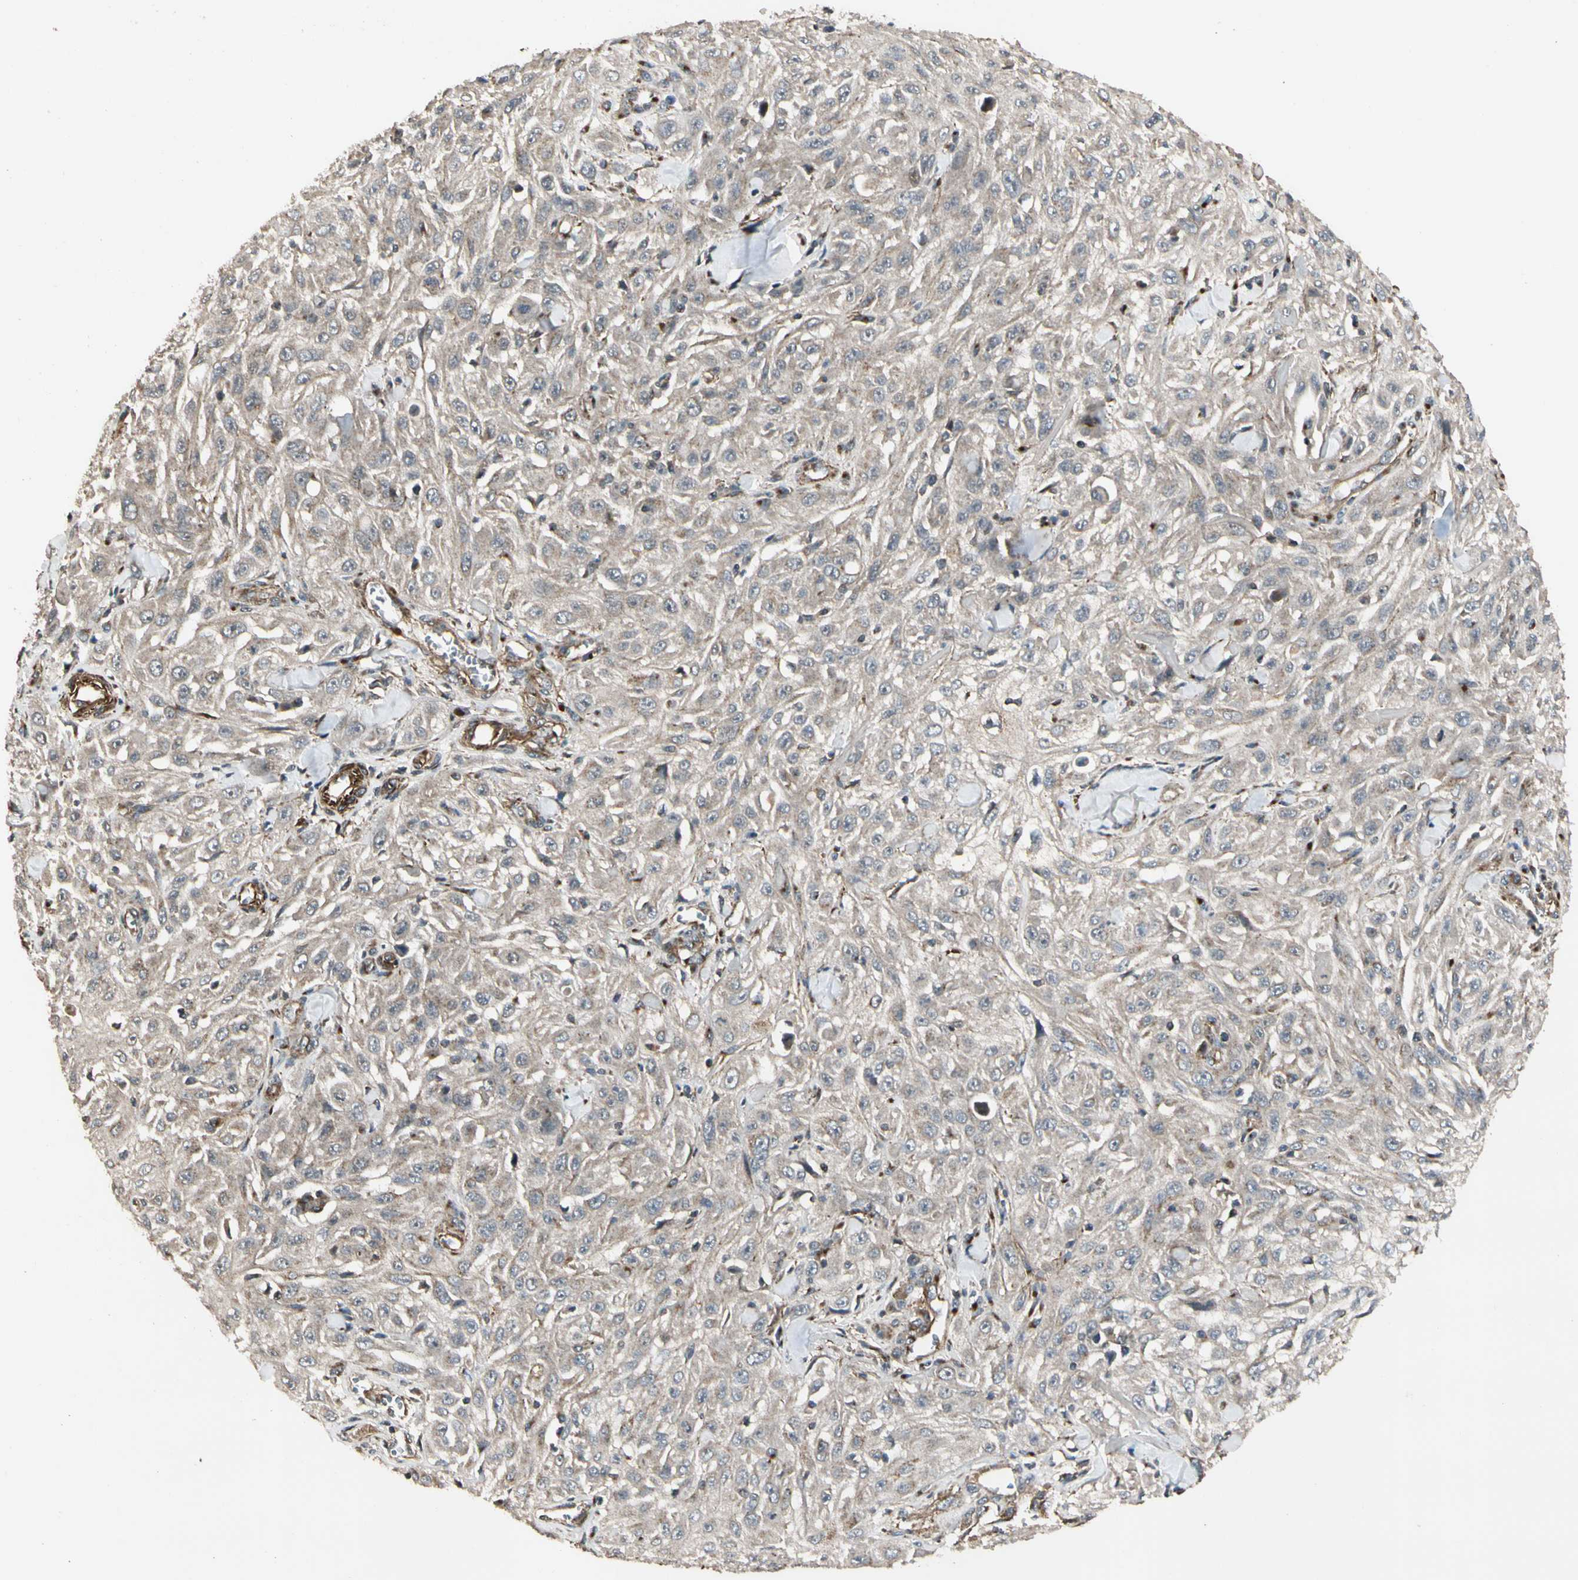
{"staining": {"intensity": "weak", "quantity": "<25%", "location": "cytoplasmic/membranous"}, "tissue": "skin cancer", "cell_type": "Tumor cells", "image_type": "cancer", "snomed": [{"axis": "morphology", "description": "Squamous cell carcinoma, NOS"}, {"axis": "morphology", "description": "Squamous cell carcinoma, metastatic, NOS"}, {"axis": "topography", "description": "Skin"}, {"axis": "topography", "description": "Lymph node"}], "caption": "A high-resolution micrograph shows IHC staining of squamous cell carcinoma (skin), which reveals no significant positivity in tumor cells.", "gene": "GCK", "patient": {"sex": "male", "age": 75}}